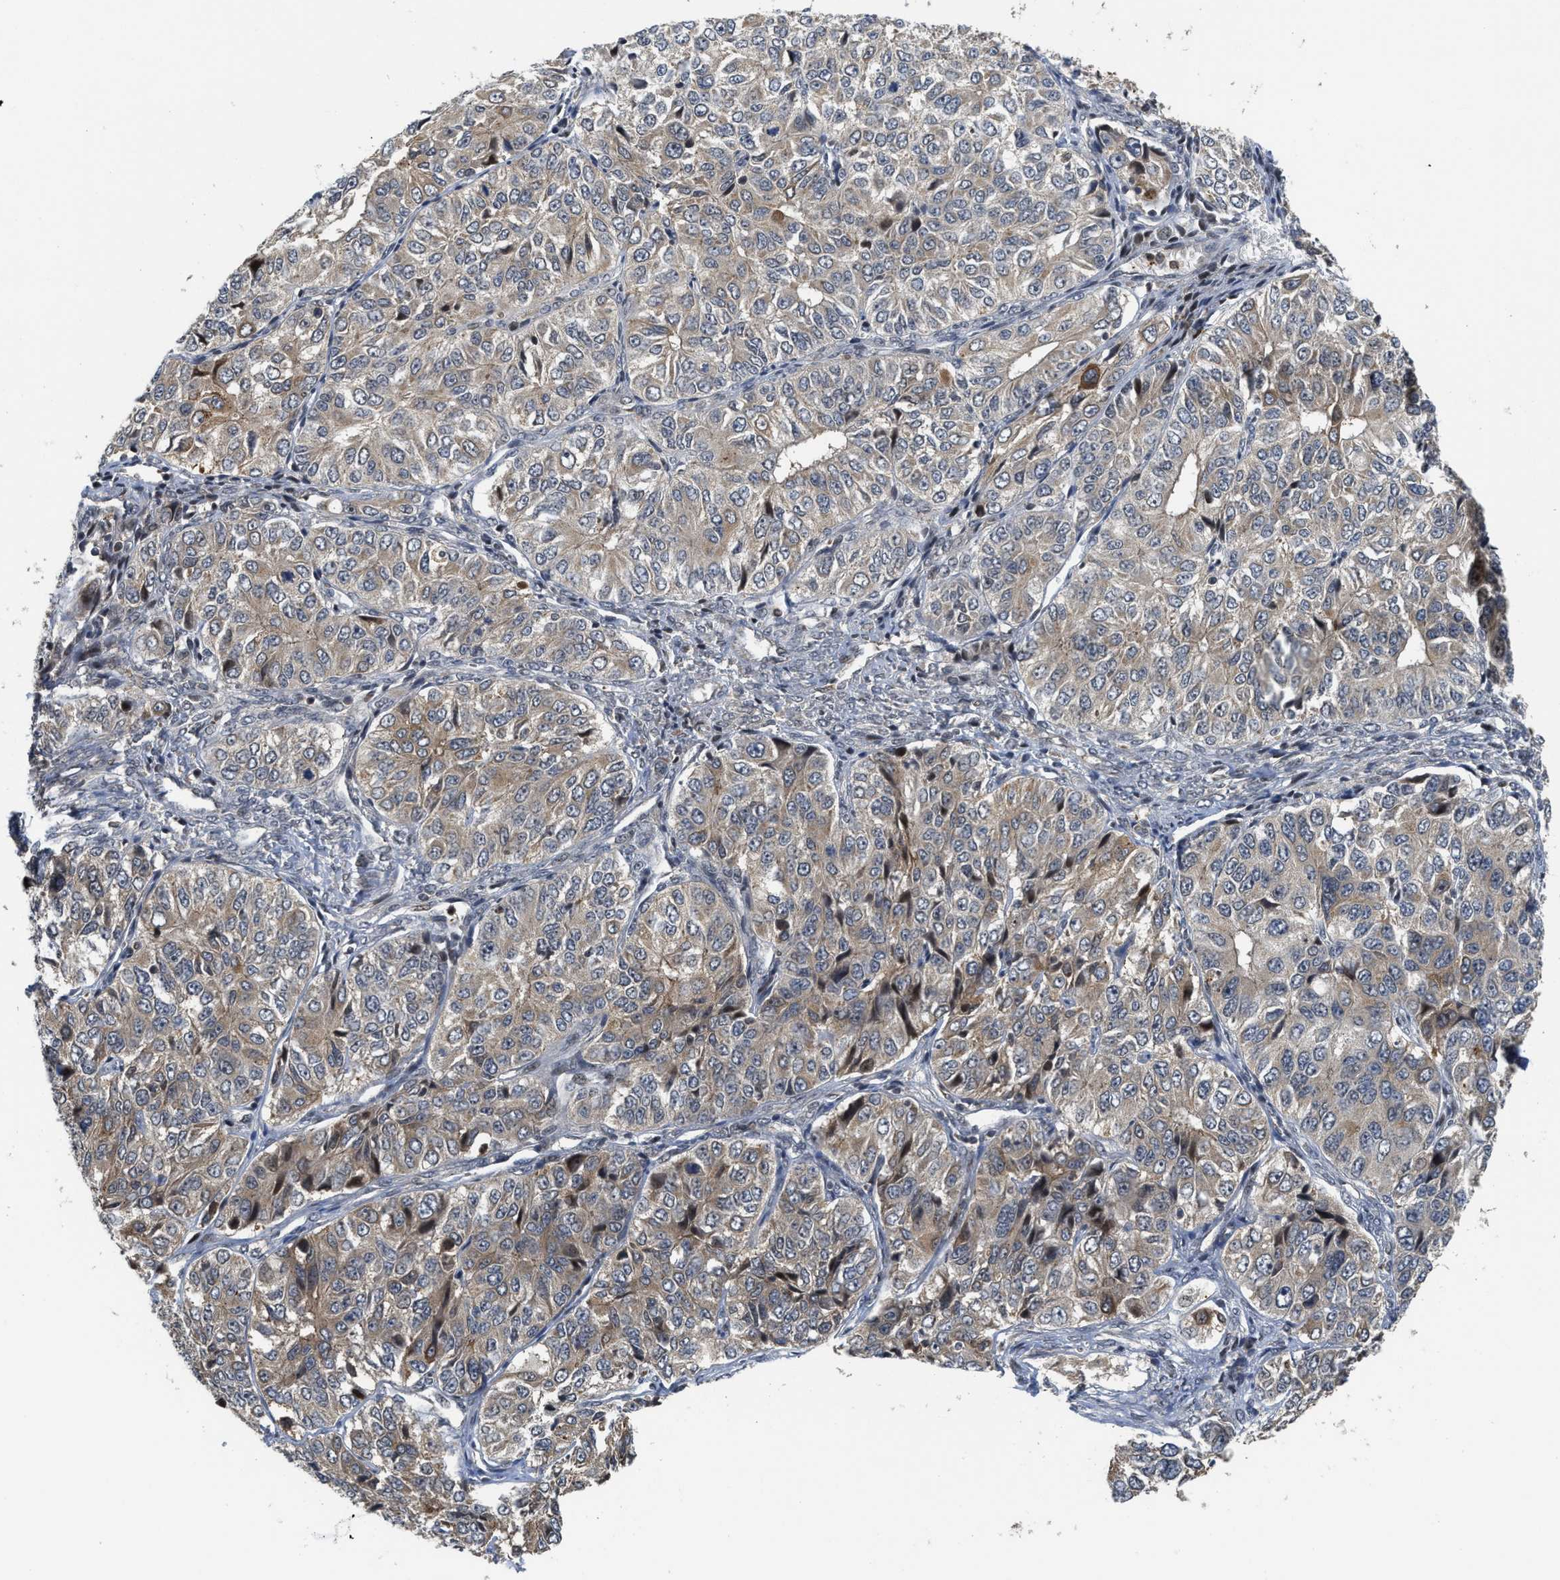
{"staining": {"intensity": "weak", "quantity": ">75%", "location": "cytoplasmic/membranous"}, "tissue": "ovarian cancer", "cell_type": "Tumor cells", "image_type": "cancer", "snomed": [{"axis": "morphology", "description": "Carcinoma, endometroid"}, {"axis": "topography", "description": "Ovary"}], "caption": "Weak cytoplasmic/membranous positivity for a protein is seen in about >75% of tumor cells of ovarian cancer (endometroid carcinoma) using immunohistochemistry (IHC).", "gene": "DNAJC28", "patient": {"sex": "female", "age": 51}}